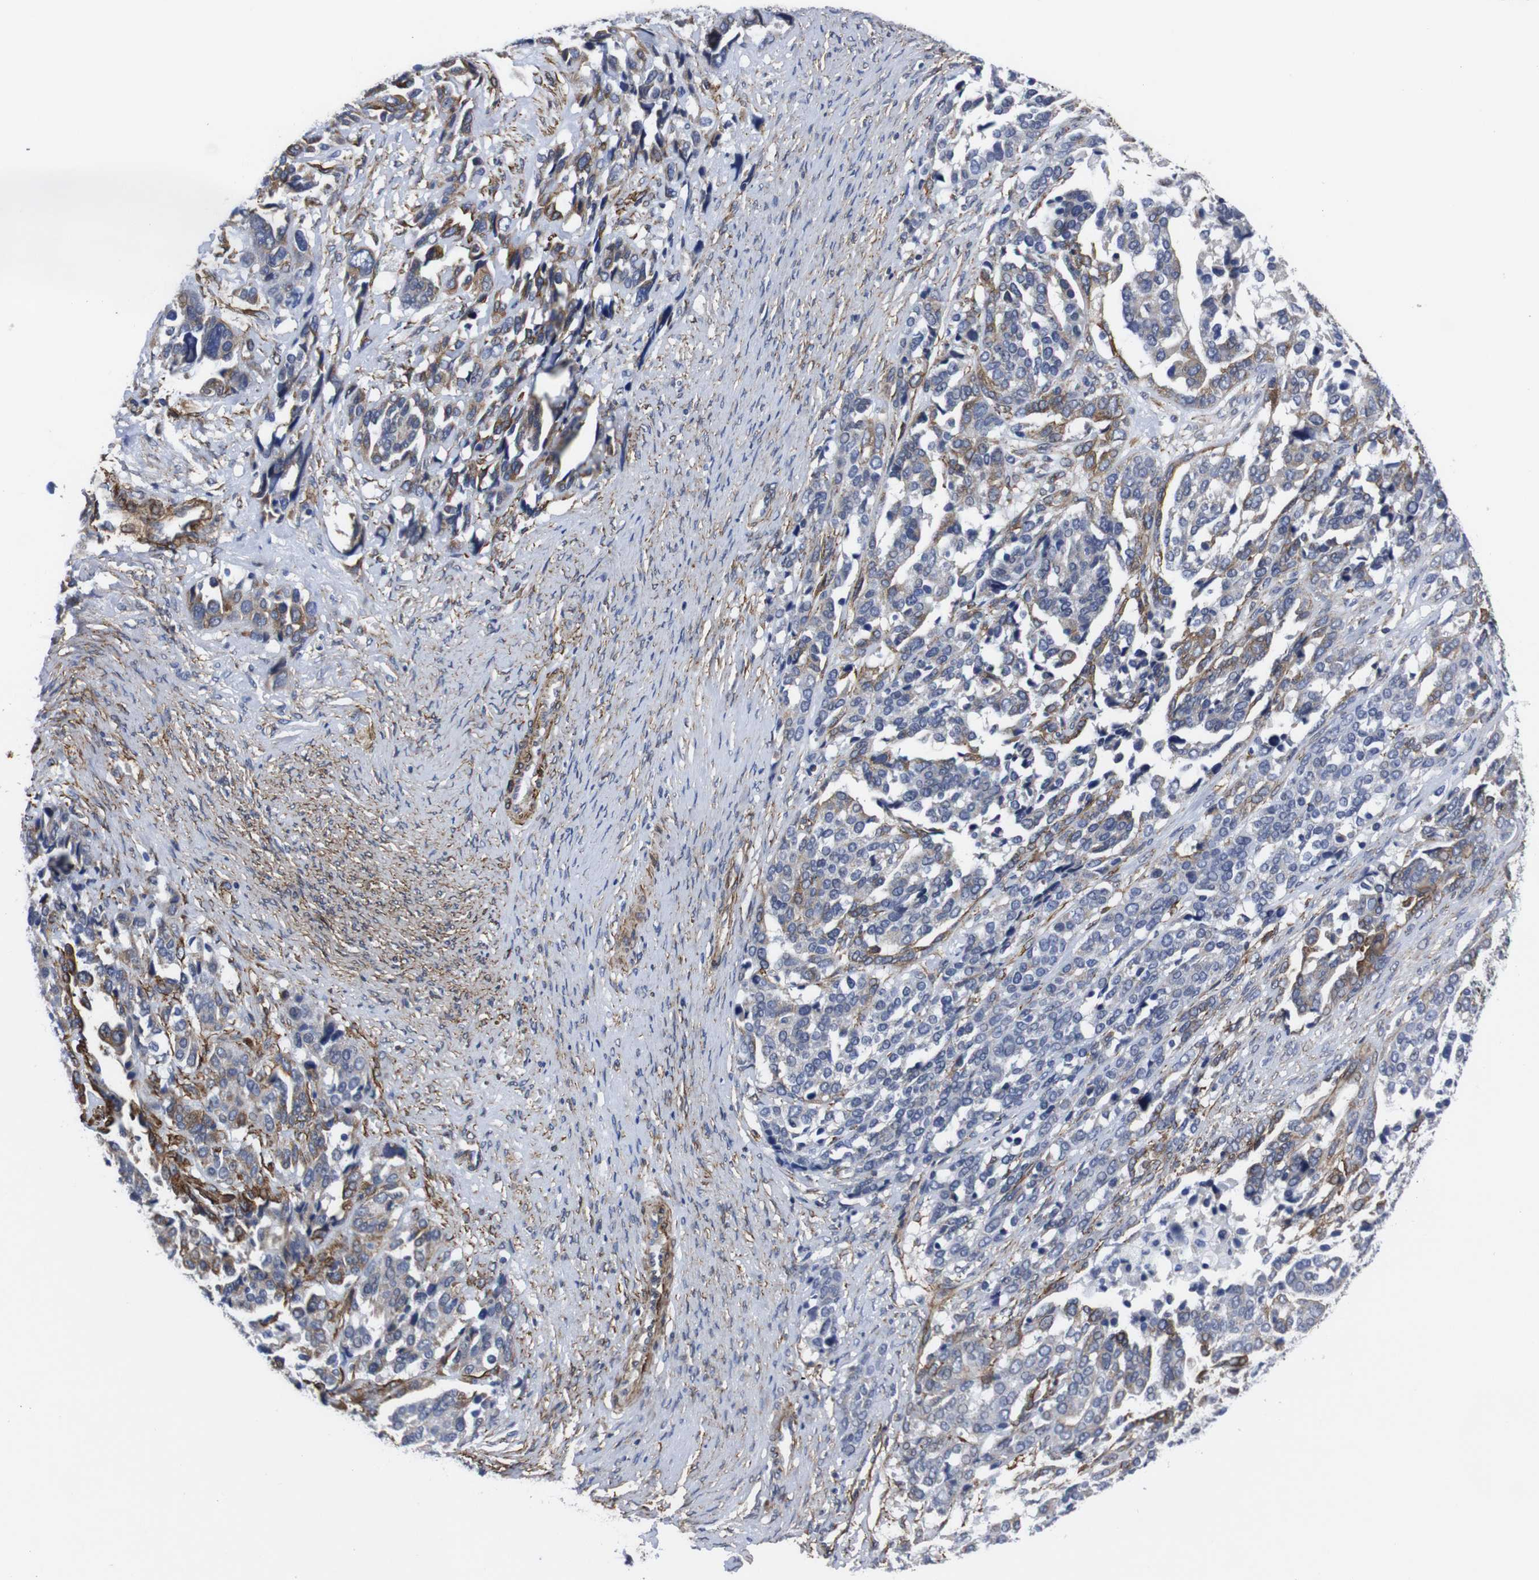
{"staining": {"intensity": "moderate", "quantity": "25%-75%", "location": "cytoplasmic/membranous"}, "tissue": "ovarian cancer", "cell_type": "Tumor cells", "image_type": "cancer", "snomed": [{"axis": "morphology", "description": "Cystadenocarcinoma, serous, NOS"}, {"axis": "topography", "description": "Ovary"}], "caption": "A high-resolution micrograph shows immunohistochemistry (IHC) staining of ovarian cancer, which demonstrates moderate cytoplasmic/membranous positivity in approximately 25%-75% of tumor cells. The protein is shown in brown color, while the nuclei are stained blue.", "gene": "WNT10A", "patient": {"sex": "female", "age": 44}}